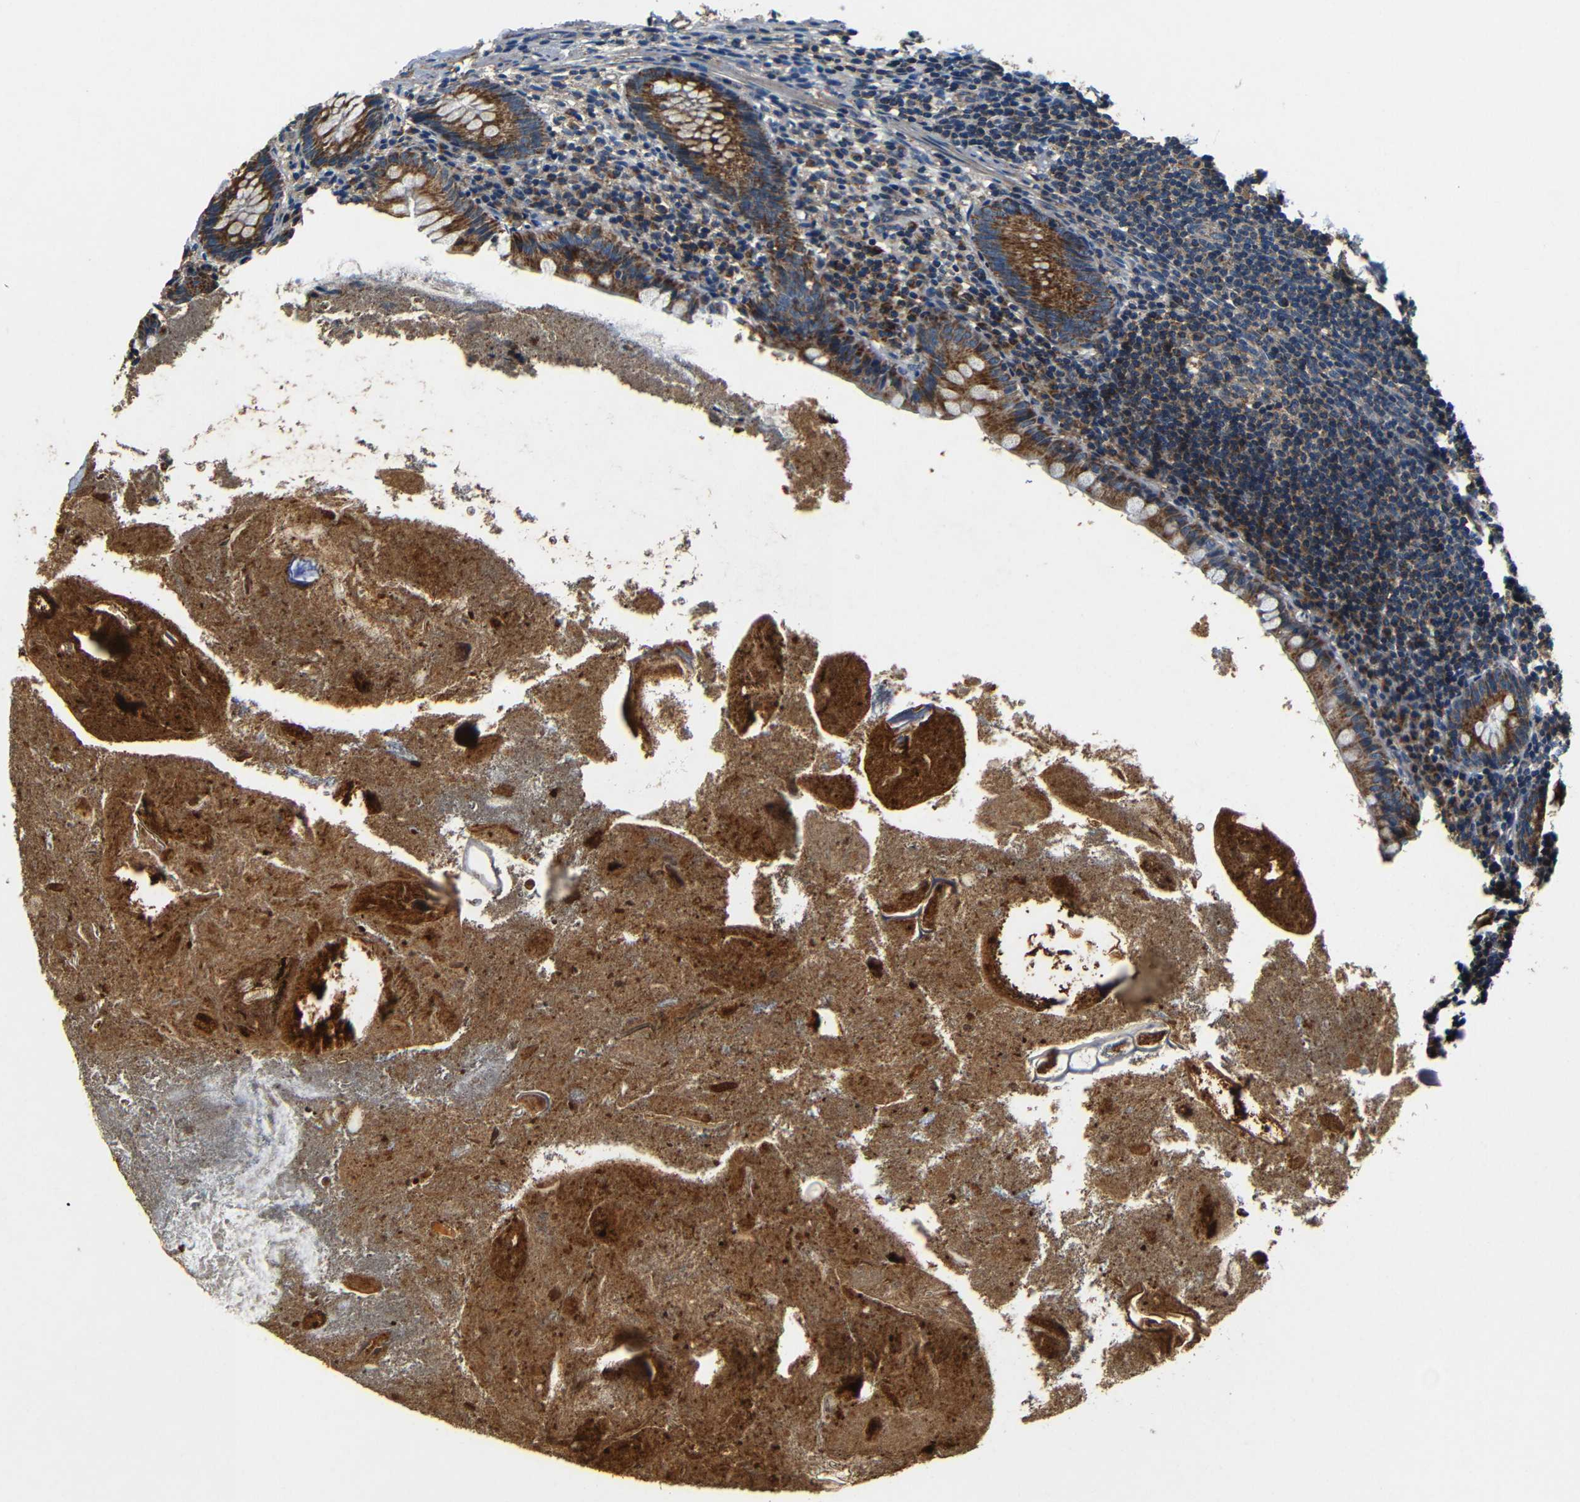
{"staining": {"intensity": "moderate", "quantity": ">75%", "location": "cytoplasmic/membranous"}, "tissue": "appendix", "cell_type": "Glandular cells", "image_type": "normal", "snomed": [{"axis": "morphology", "description": "Normal tissue, NOS"}, {"axis": "topography", "description": "Appendix"}], "caption": "An immunohistochemistry (IHC) image of benign tissue is shown. Protein staining in brown labels moderate cytoplasmic/membranous positivity in appendix within glandular cells. Nuclei are stained in blue.", "gene": "MTX1", "patient": {"sex": "male", "age": 52}}